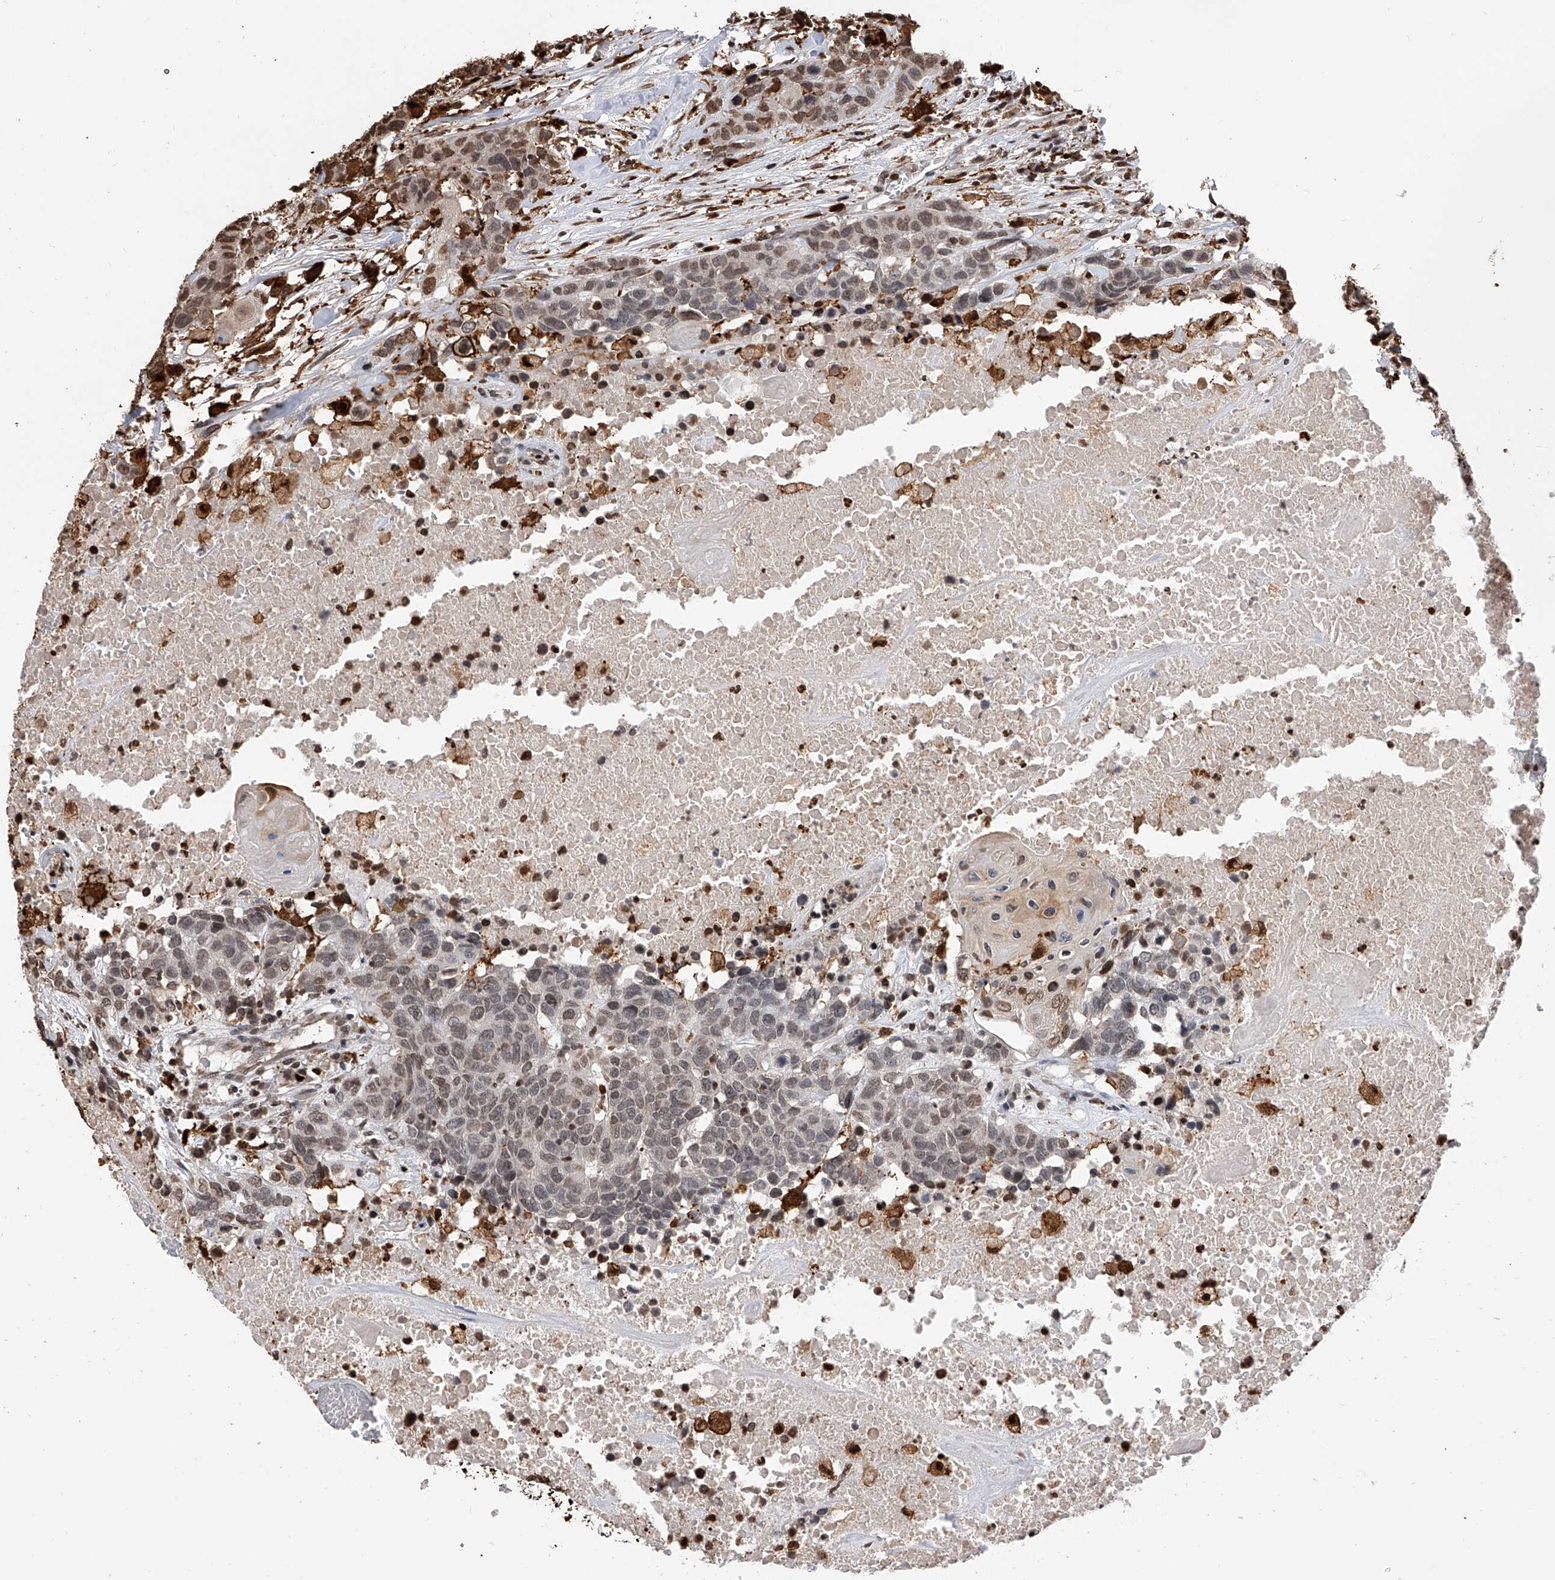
{"staining": {"intensity": "moderate", "quantity": "25%-75%", "location": "nuclear"}, "tissue": "head and neck cancer", "cell_type": "Tumor cells", "image_type": "cancer", "snomed": [{"axis": "morphology", "description": "Squamous cell carcinoma, NOS"}, {"axis": "topography", "description": "Head-Neck"}], "caption": "Head and neck cancer stained with a brown dye displays moderate nuclear positive staining in approximately 25%-75% of tumor cells.", "gene": "CFAP410", "patient": {"sex": "male", "age": 66}}